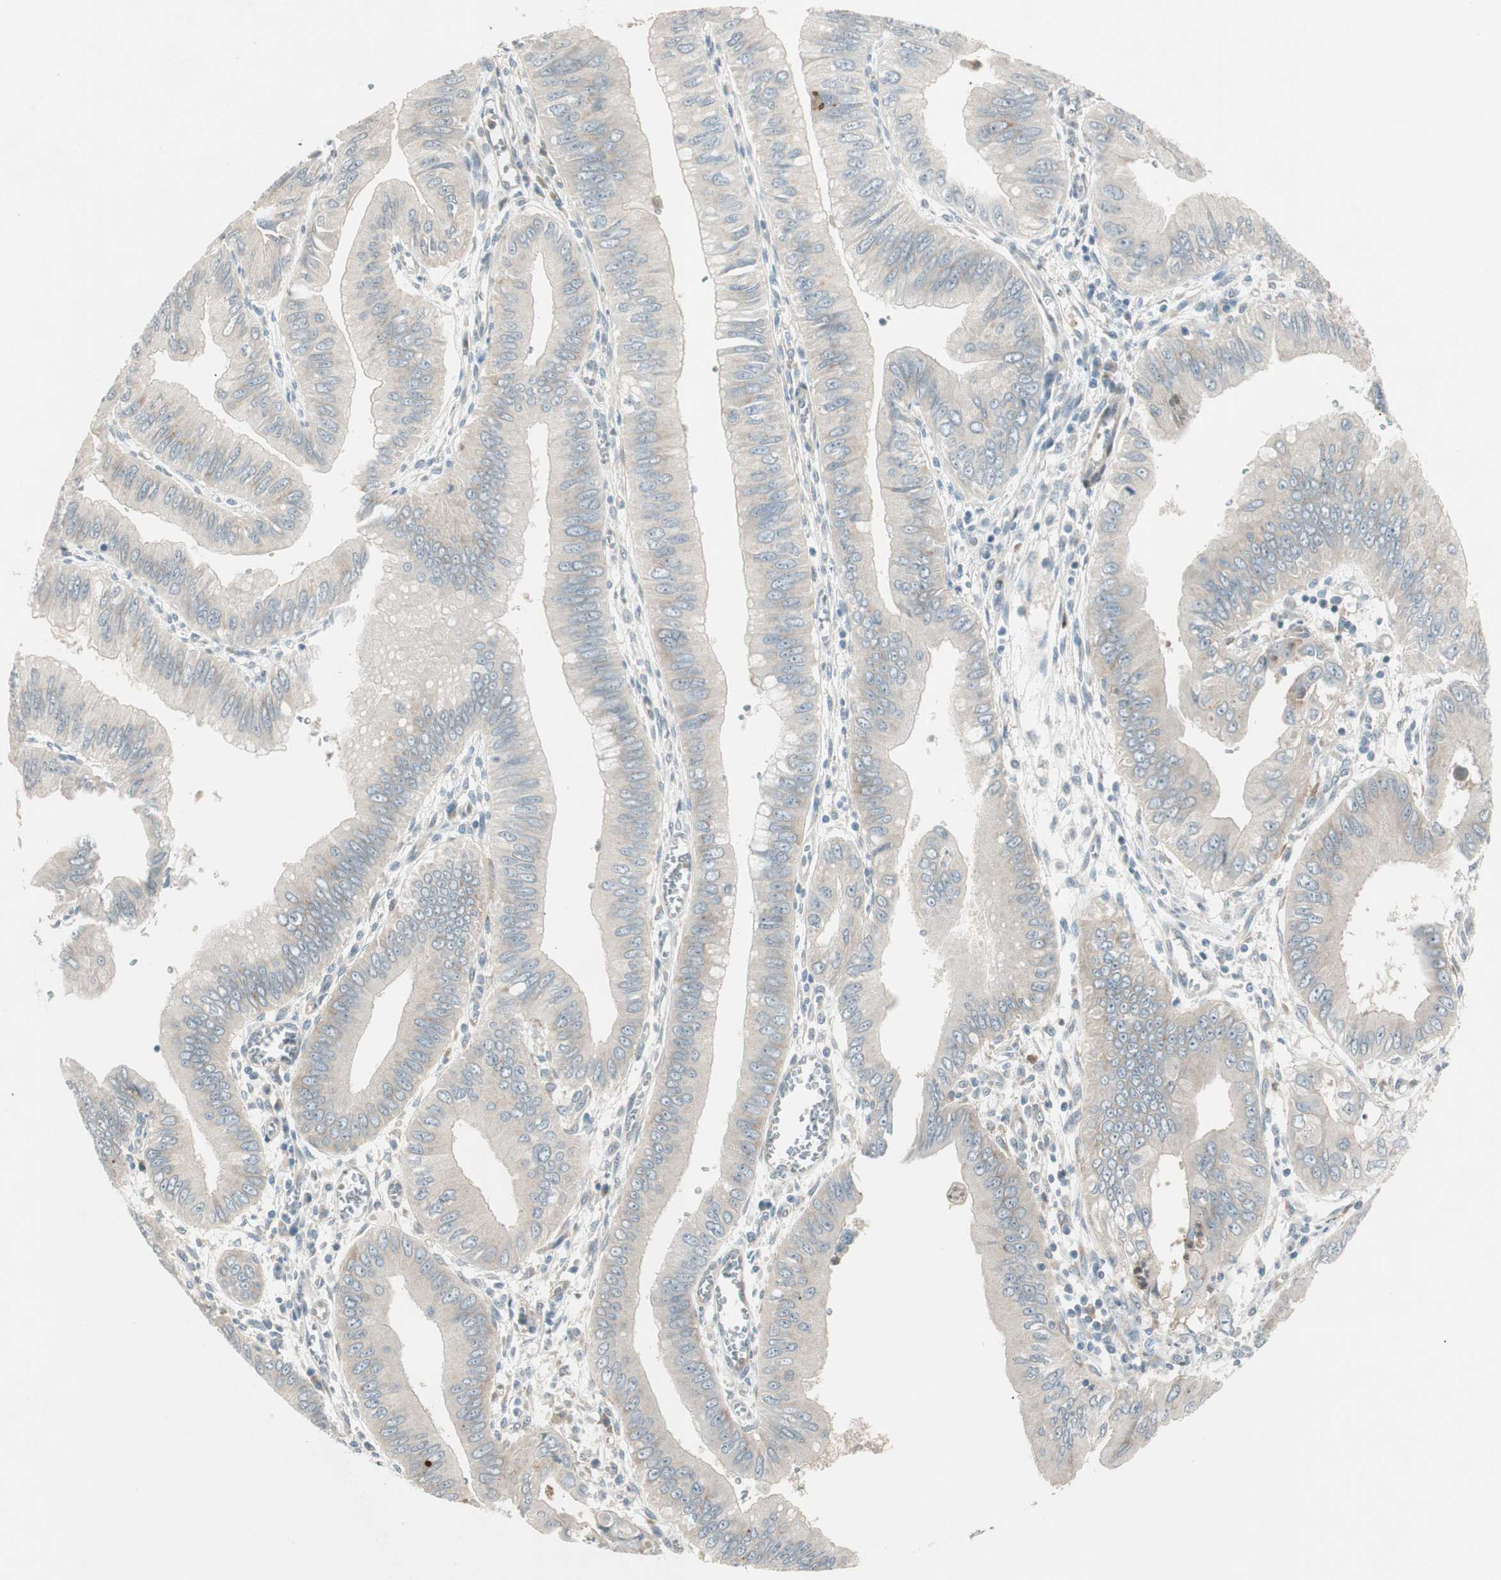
{"staining": {"intensity": "weak", "quantity": "25%-75%", "location": "cytoplasmic/membranous"}, "tissue": "pancreatic cancer", "cell_type": "Tumor cells", "image_type": "cancer", "snomed": [{"axis": "morphology", "description": "Normal tissue, NOS"}, {"axis": "topography", "description": "Lymph node"}], "caption": "IHC of human pancreatic cancer displays low levels of weak cytoplasmic/membranous staining in approximately 25%-75% of tumor cells.", "gene": "CGRRF1", "patient": {"sex": "male", "age": 50}}